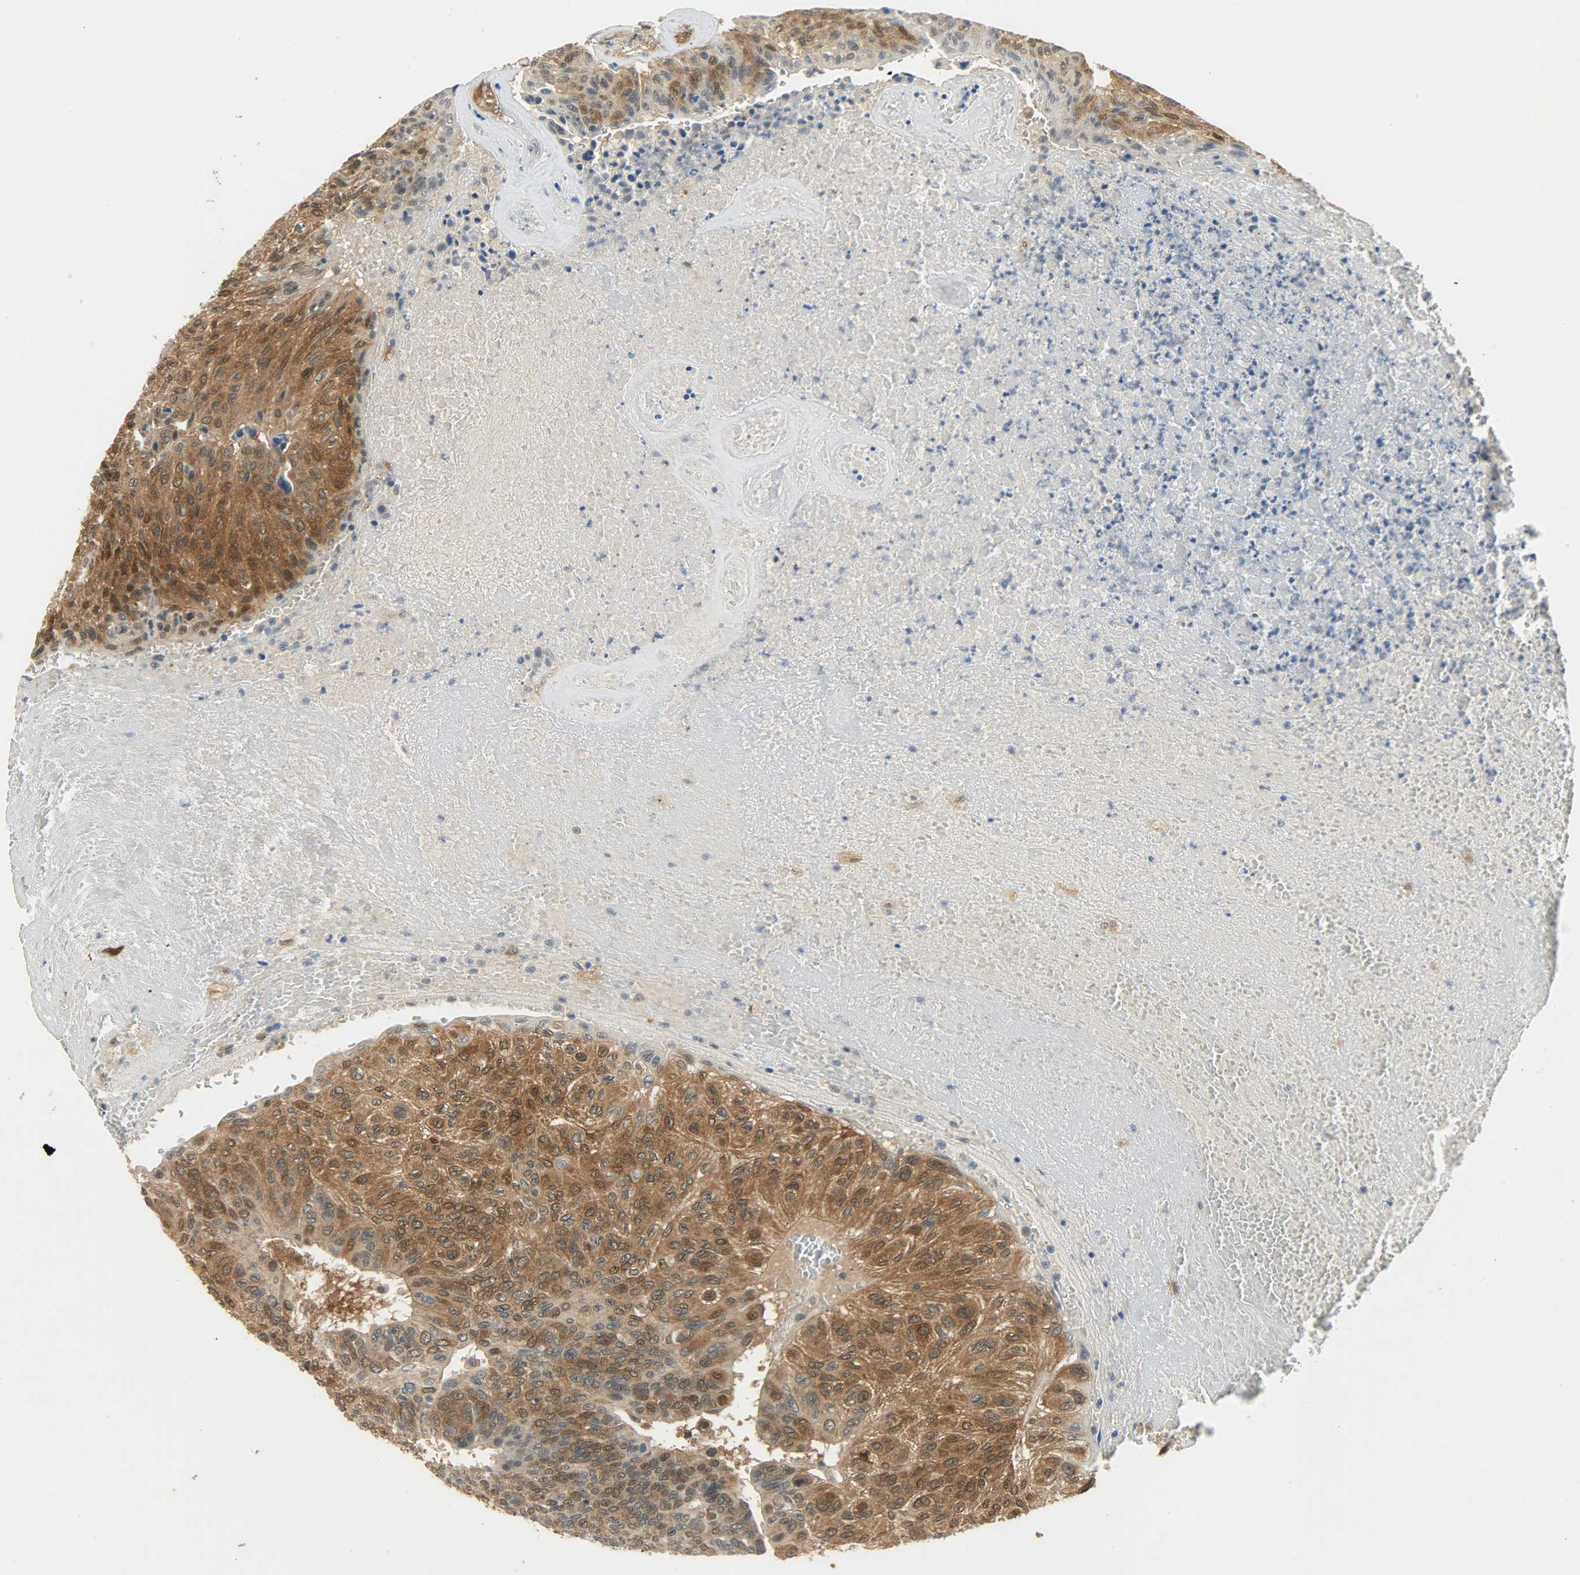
{"staining": {"intensity": "strong", "quantity": ">75%", "location": "cytoplasmic/membranous,nuclear"}, "tissue": "urothelial cancer", "cell_type": "Tumor cells", "image_type": "cancer", "snomed": [{"axis": "morphology", "description": "Urothelial carcinoma, High grade"}, {"axis": "topography", "description": "Urinary bladder"}], "caption": "Immunohistochemical staining of urothelial cancer demonstrates high levels of strong cytoplasmic/membranous and nuclear protein expression in approximately >75% of tumor cells. The staining was performed using DAB (3,3'-diaminobenzidine), with brown indicating positive protein expression. Nuclei are stained blue with hematoxylin.", "gene": "EIF4EBP1", "patient": {"sex": "male", "age": 66}}